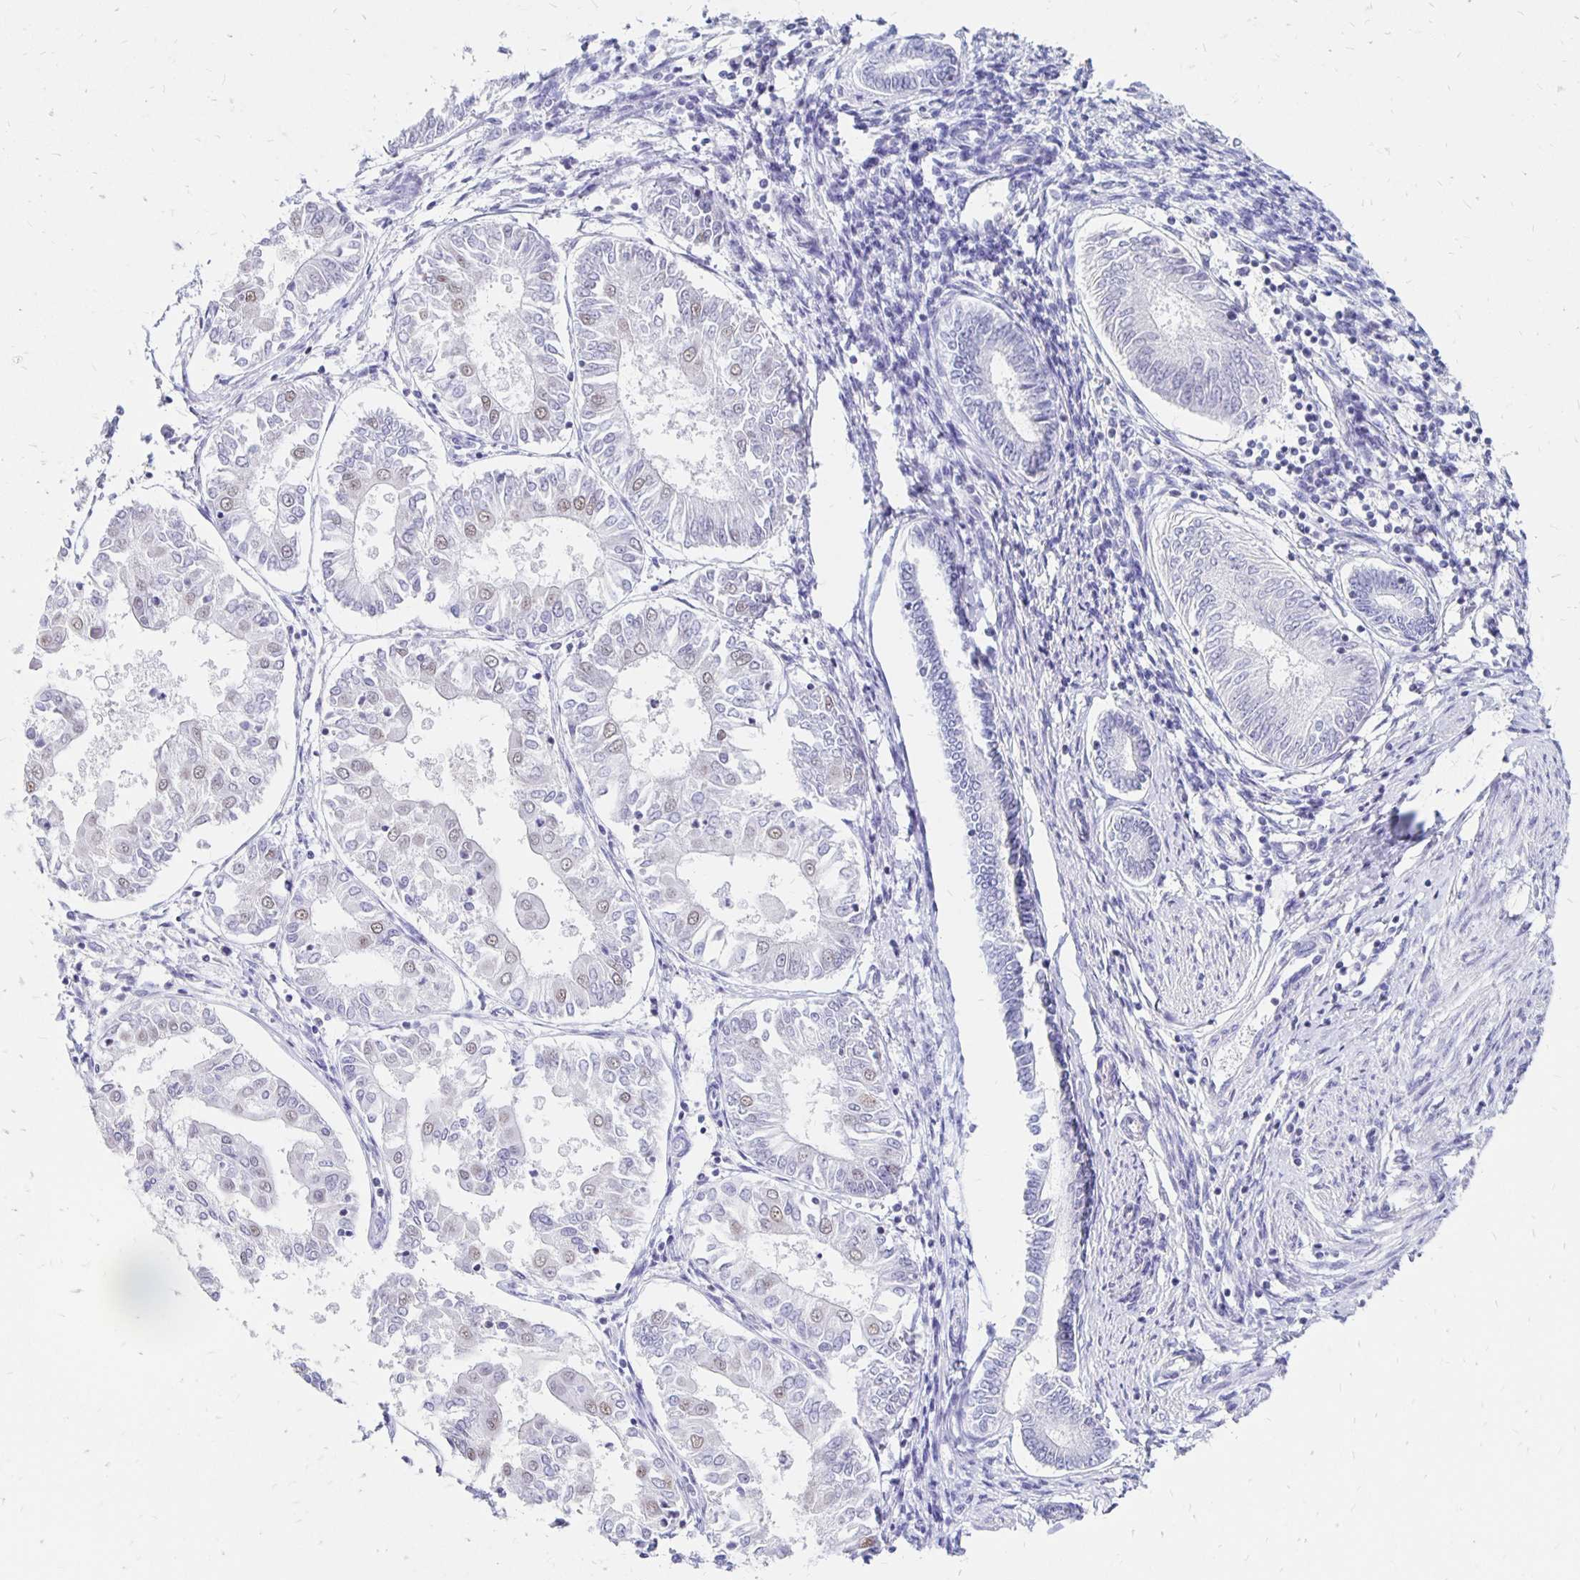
{"staining": {"intensity": "weak", "quantity": "<25%", "location": "nuclear"}, "tissue": "endometrial cancer", "cell_type": "Tumor cells", "image_type": "cancer", "snomed": [{"axis": "morphology", "description": "Adenocarcinoma, NOS"}, {"axis": "topography", "description": "Endometrium"}], "caption": "Tumor cells are negative for protein expression in human endometrial adenocarcinoma.", "gene": "SYT2", "patient": {"sex": "female", "age": 68}}